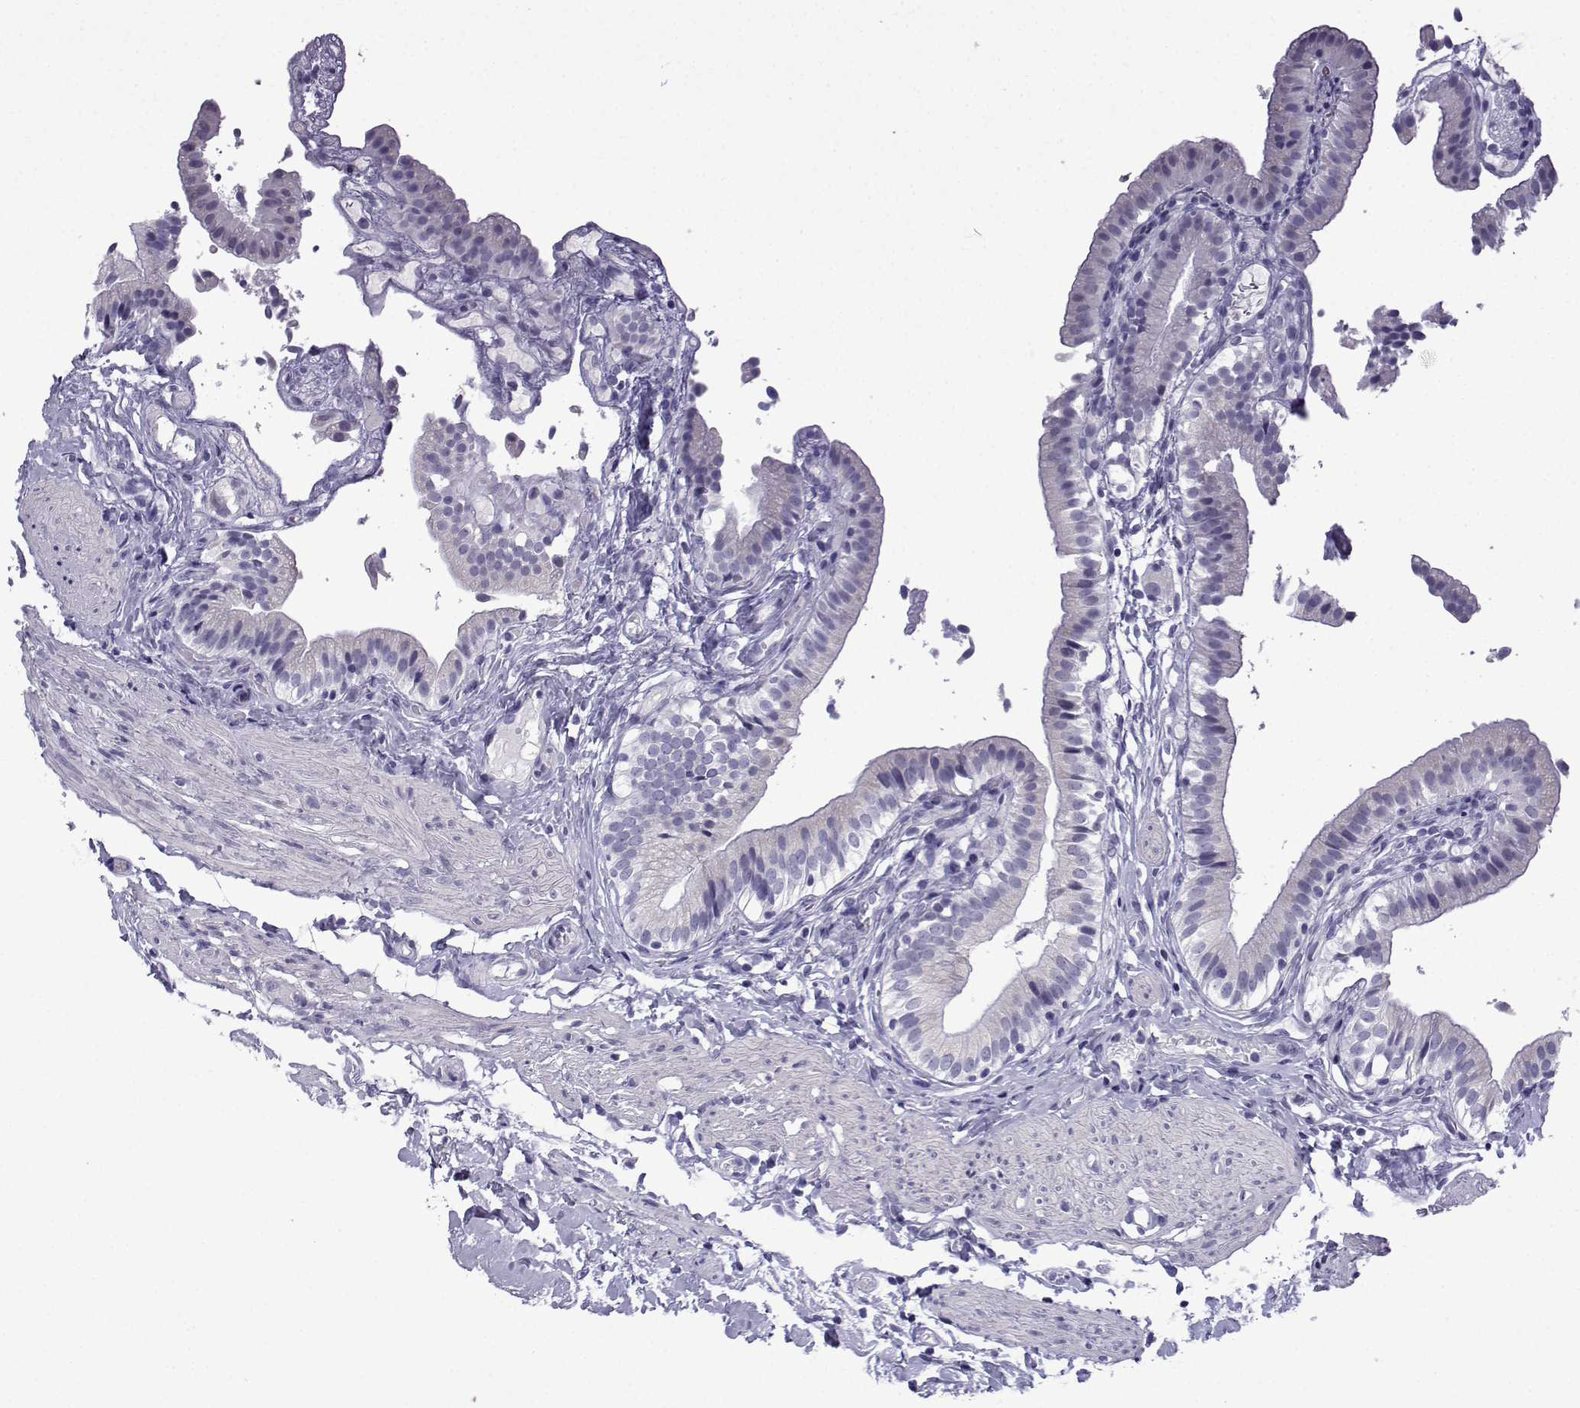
{"staining": {"intensity": "negative", "quantity": "none", "location": "none"}, "tissue": "gallbladder", "cell_type": "Glandular cells", "image_type": "normal", "snomed": [{"axis": "morphology", "description": "Normal tissue, NOS"}, {"axis": "topography", "description": "Gallbladder"}], "caption": "This is a photomicrograph of immunohistochemistry (IHC) staining of normal gallbladder, which shows no staining in glandular cells.", "gene": "ACRBP", "patient": {"sex": "female", "age": 47}}